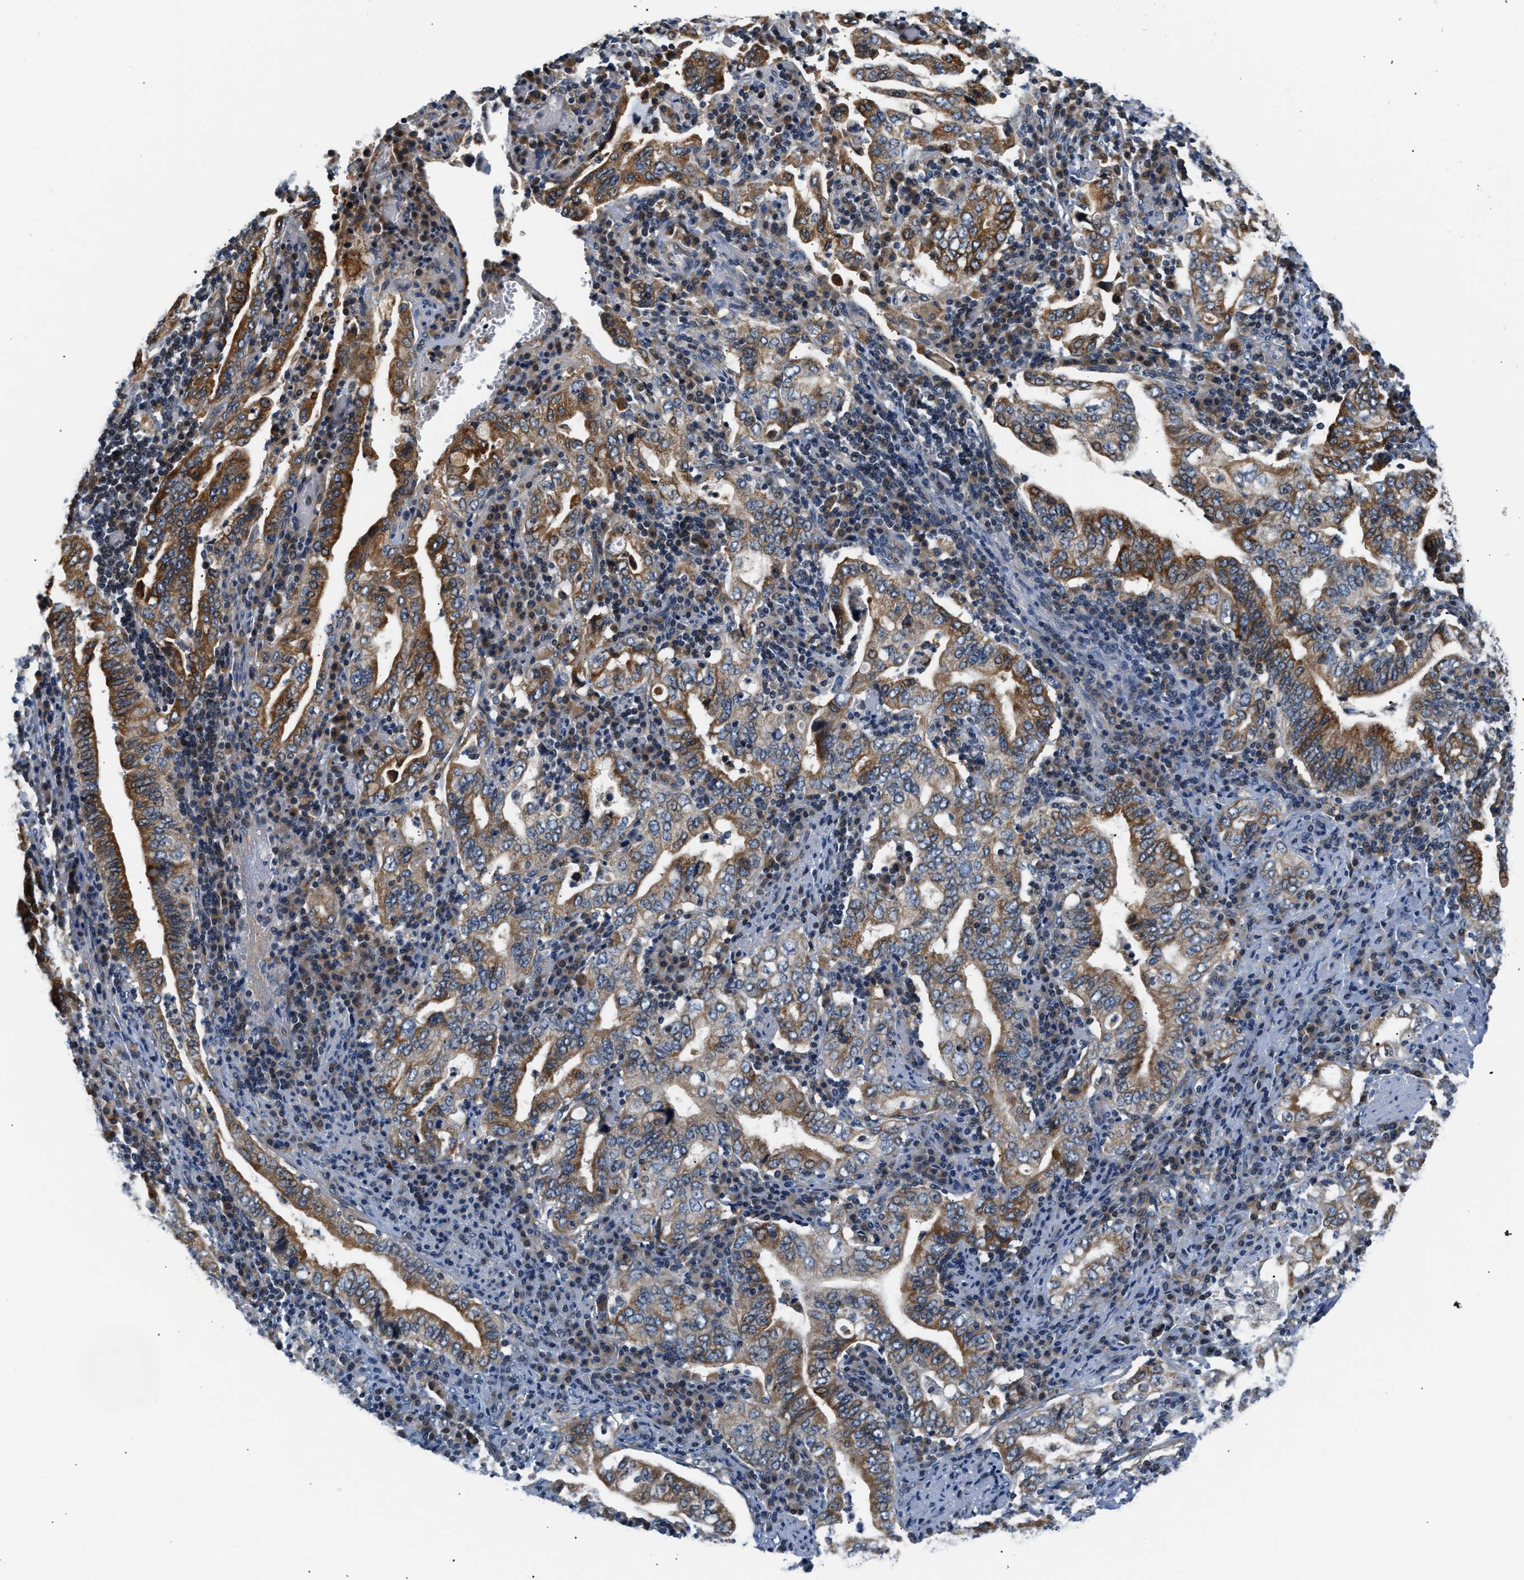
{"staining": {"intensity": "moderate", "quantity": ">75%", "location": "cytoplasmic/membranous"}, "tissue": "stomach cancer", "cell_type": "Tumor cells", "image_type": "cancer", "snomed": [{"axis": "morphology", "description": "Normal tissue, NOS"}, {"axis": "morphology", "description": "Adenocarcinoma, NOS"}, {"axis": "topography", "description": "Esophagus"}, {"axis": "topography", "description": "Stomach, upper"}, {"axis": "topography", "description": "Peripheral nerve tissue"}], "caption": "Immunohistochemical staining of human adenocarcinoma (stomach) exhibits medium levels of moderate cytoplasmic/membranous staining in approximately >75% of tumor cells. (brown staining indicates protein expression, while blue staining denotes nuclei).", "gene": "TNIP2", "patient": {"sex": "male", "age": 62}}